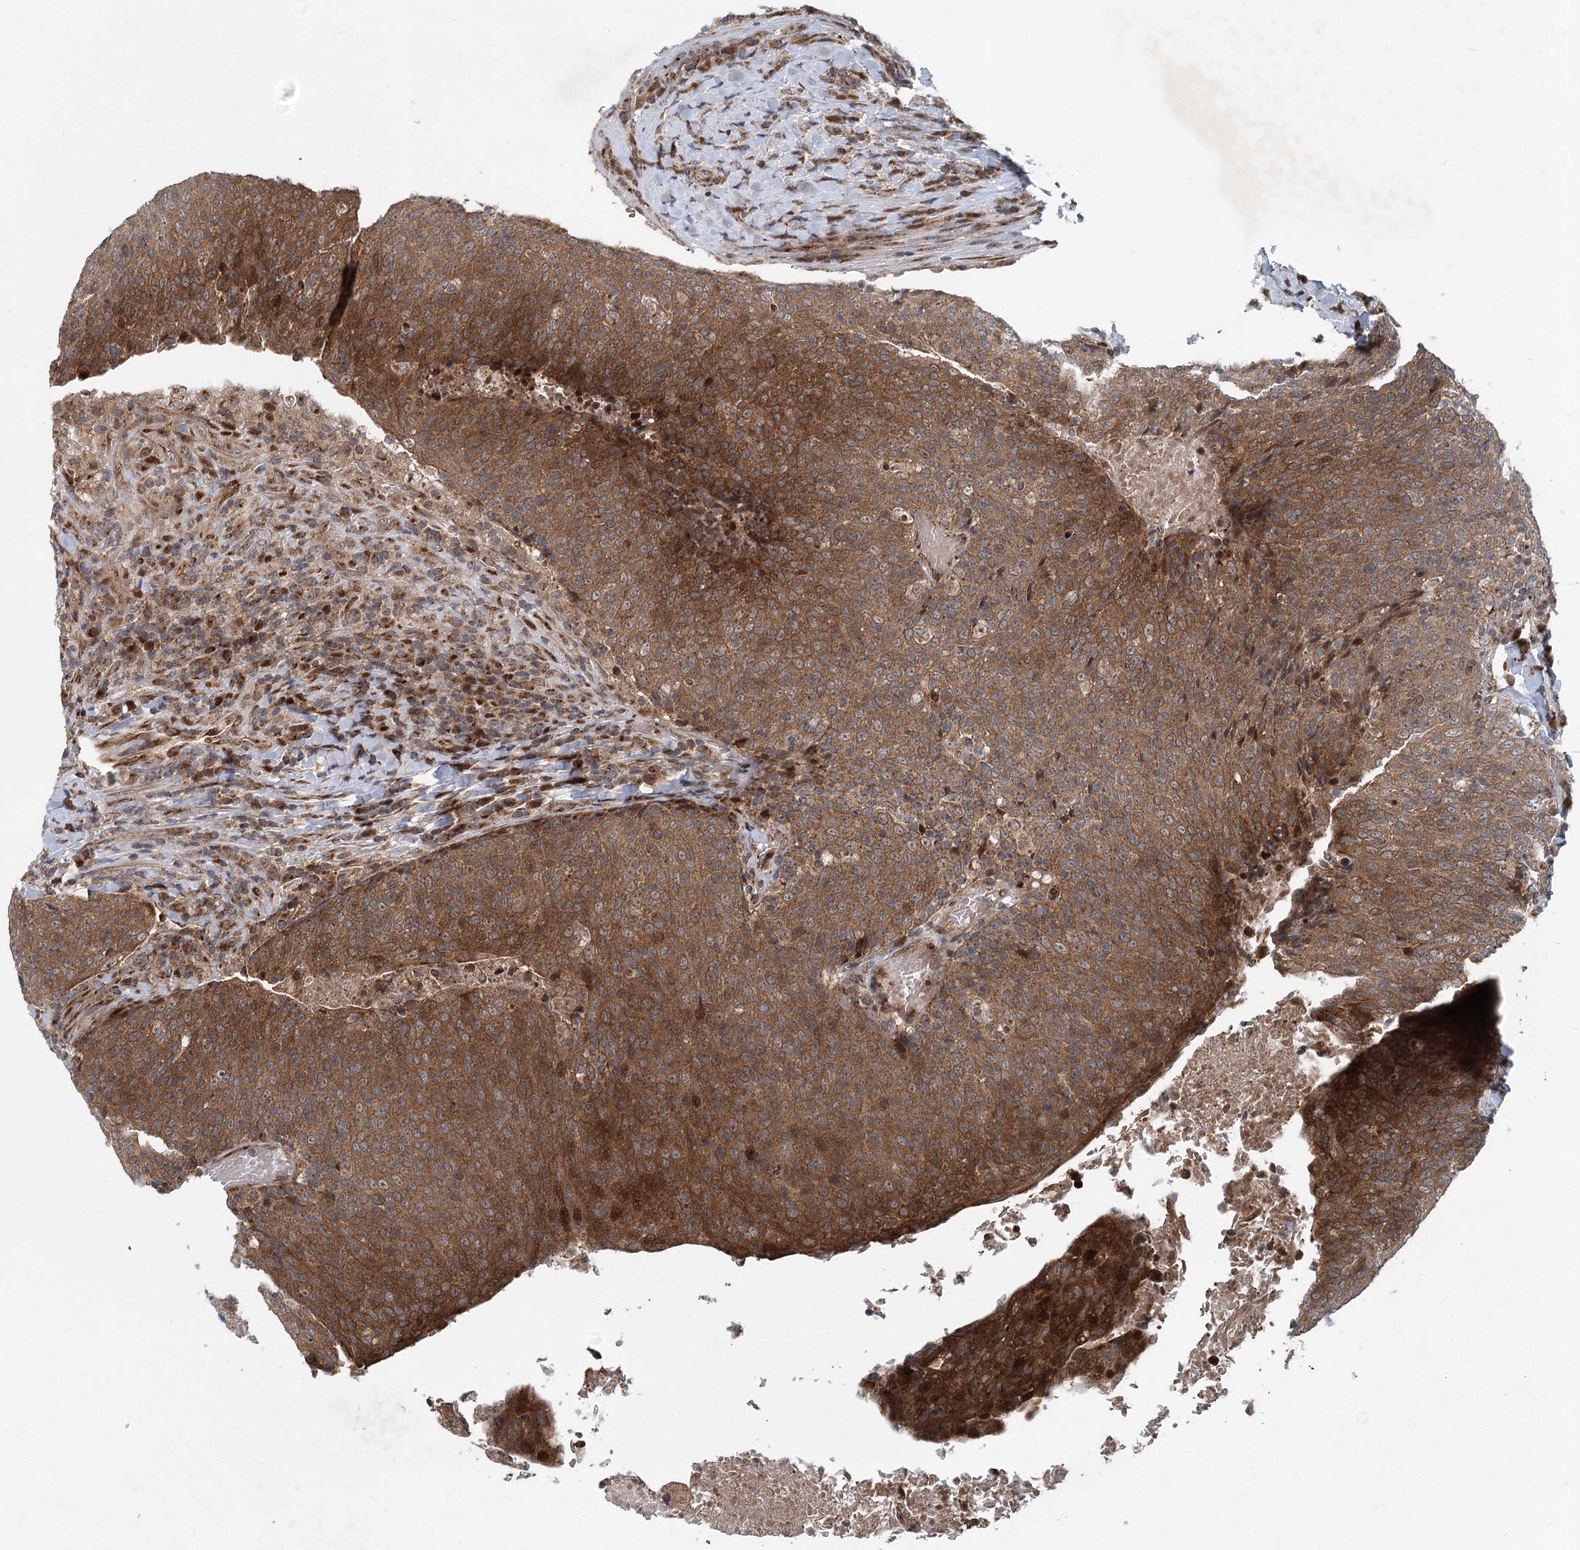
{"staining": {"intensity": "moderate", "quantity": ">75%", "location": "cytoplasmic/membranous"}, "tissue": "head and neck cancer", "cell_type": "Tumor cells", "image_type": "cancer", "snomed": [{"axis": "morphology", "description": "Squamous cell carcinoma, NOS"}, {"axis": "morphology", "description": "Squamous cell carcinoma, metastatic, NOS"}, {"axis": "topography", "description": "Lymph node"}, {"axis": "topography", "description": "Head-Neck"}], "caption": "Protein staining of head and neck cancer tissue displays moderate cytoplasmic/membranous expression in approximately >75% of tumor cells.", "gene": "IFT46", "patient": {"sex": "male", "age": 62}}